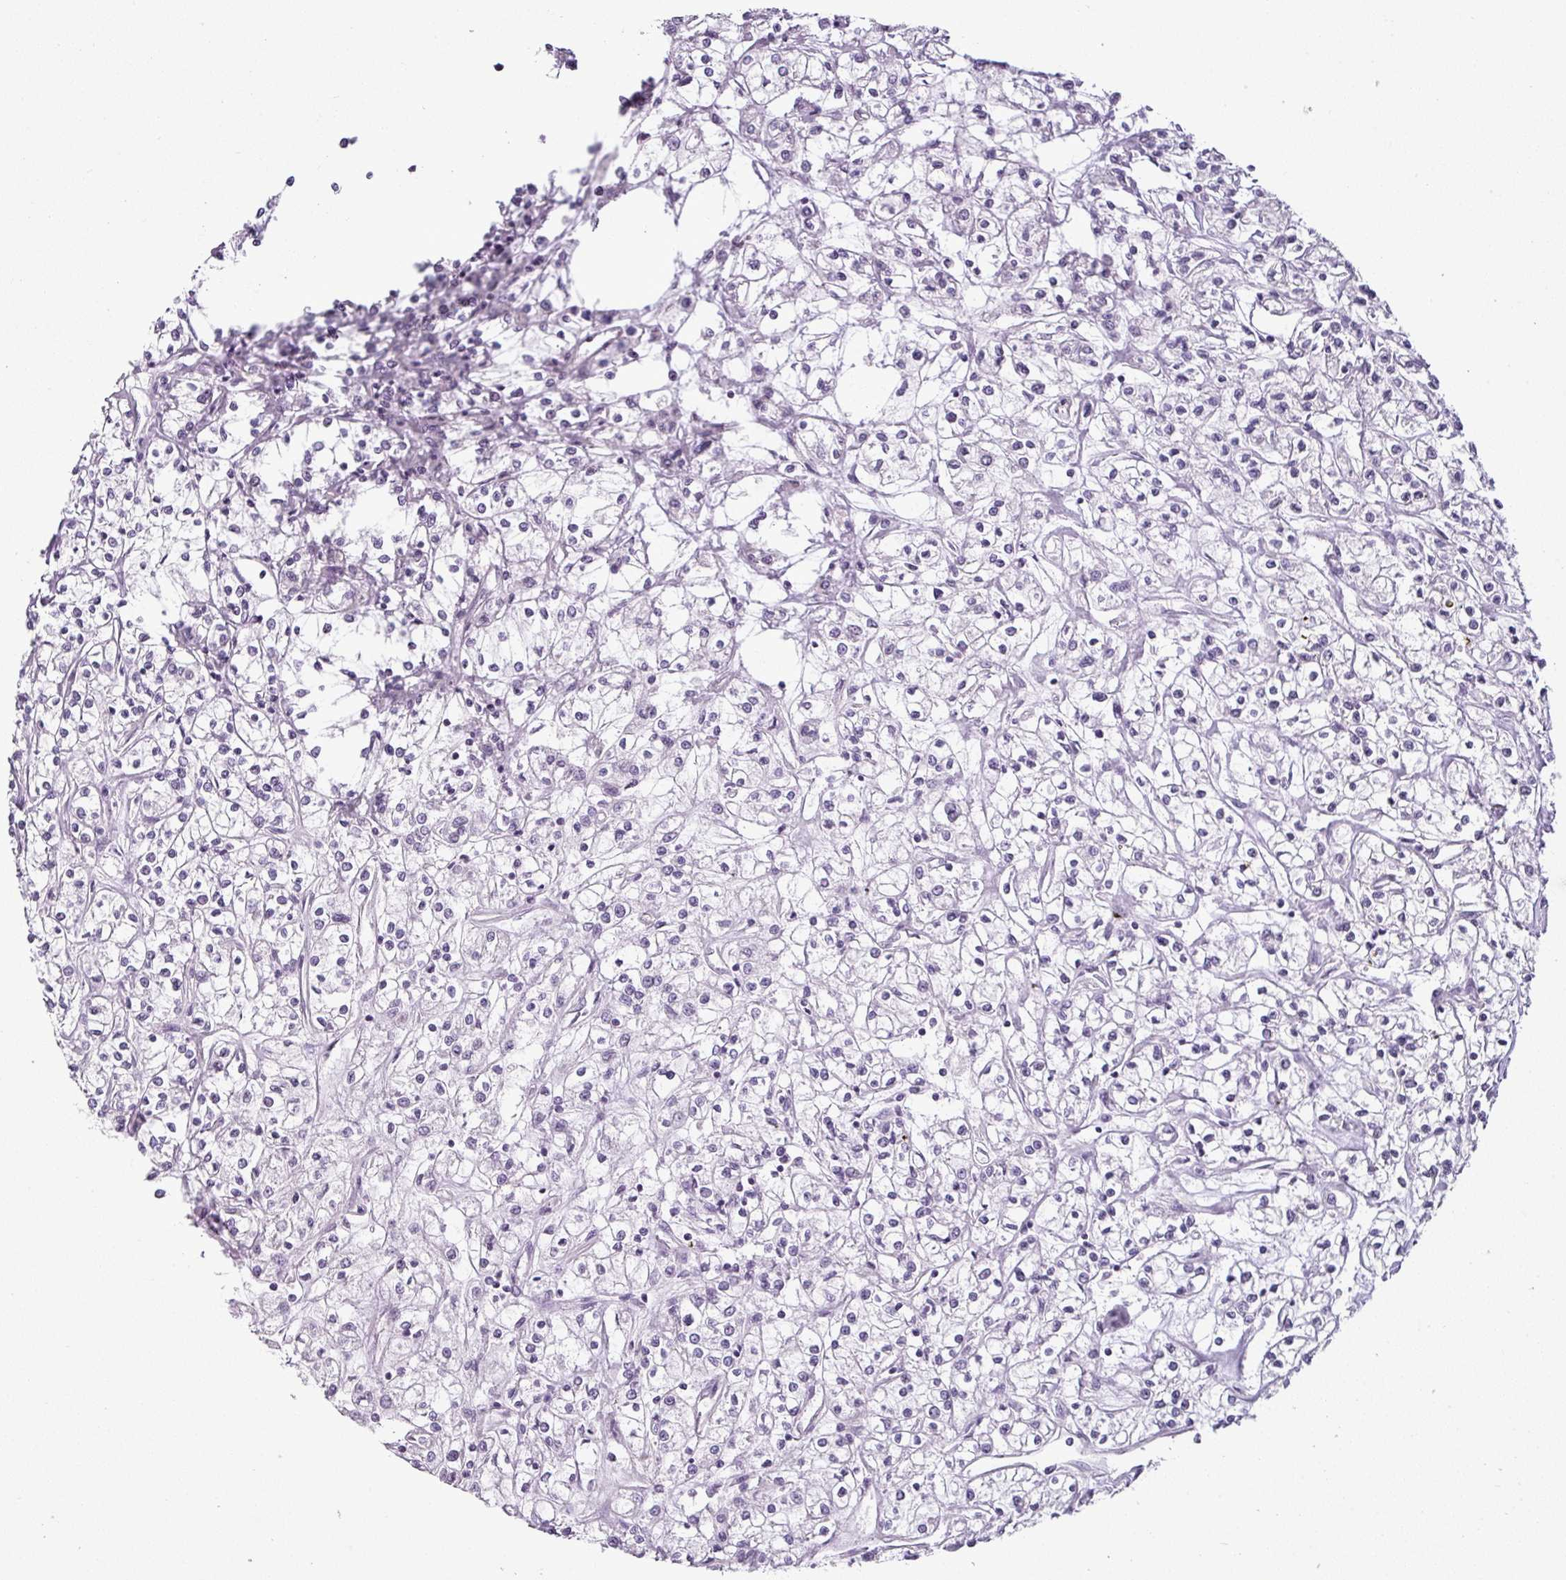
{"staining": {"intensity": "negative", "quantity": "none", "location": "none"}, "tissue": "renal cancer", "cell_type": "Tumor cells", "image_type": "cancer", "snomed": [{"axis": "morphology", "description": "Adenocarcinoma, NOS"}, {"axis": "topography", "description": "Kidney"}], "caption": "The histopathology image displays no significant expression in tumor cells of renal adenocarcinoma.", "gene": "OR52D1", "patient": {"sex": "female", "age": 59}}